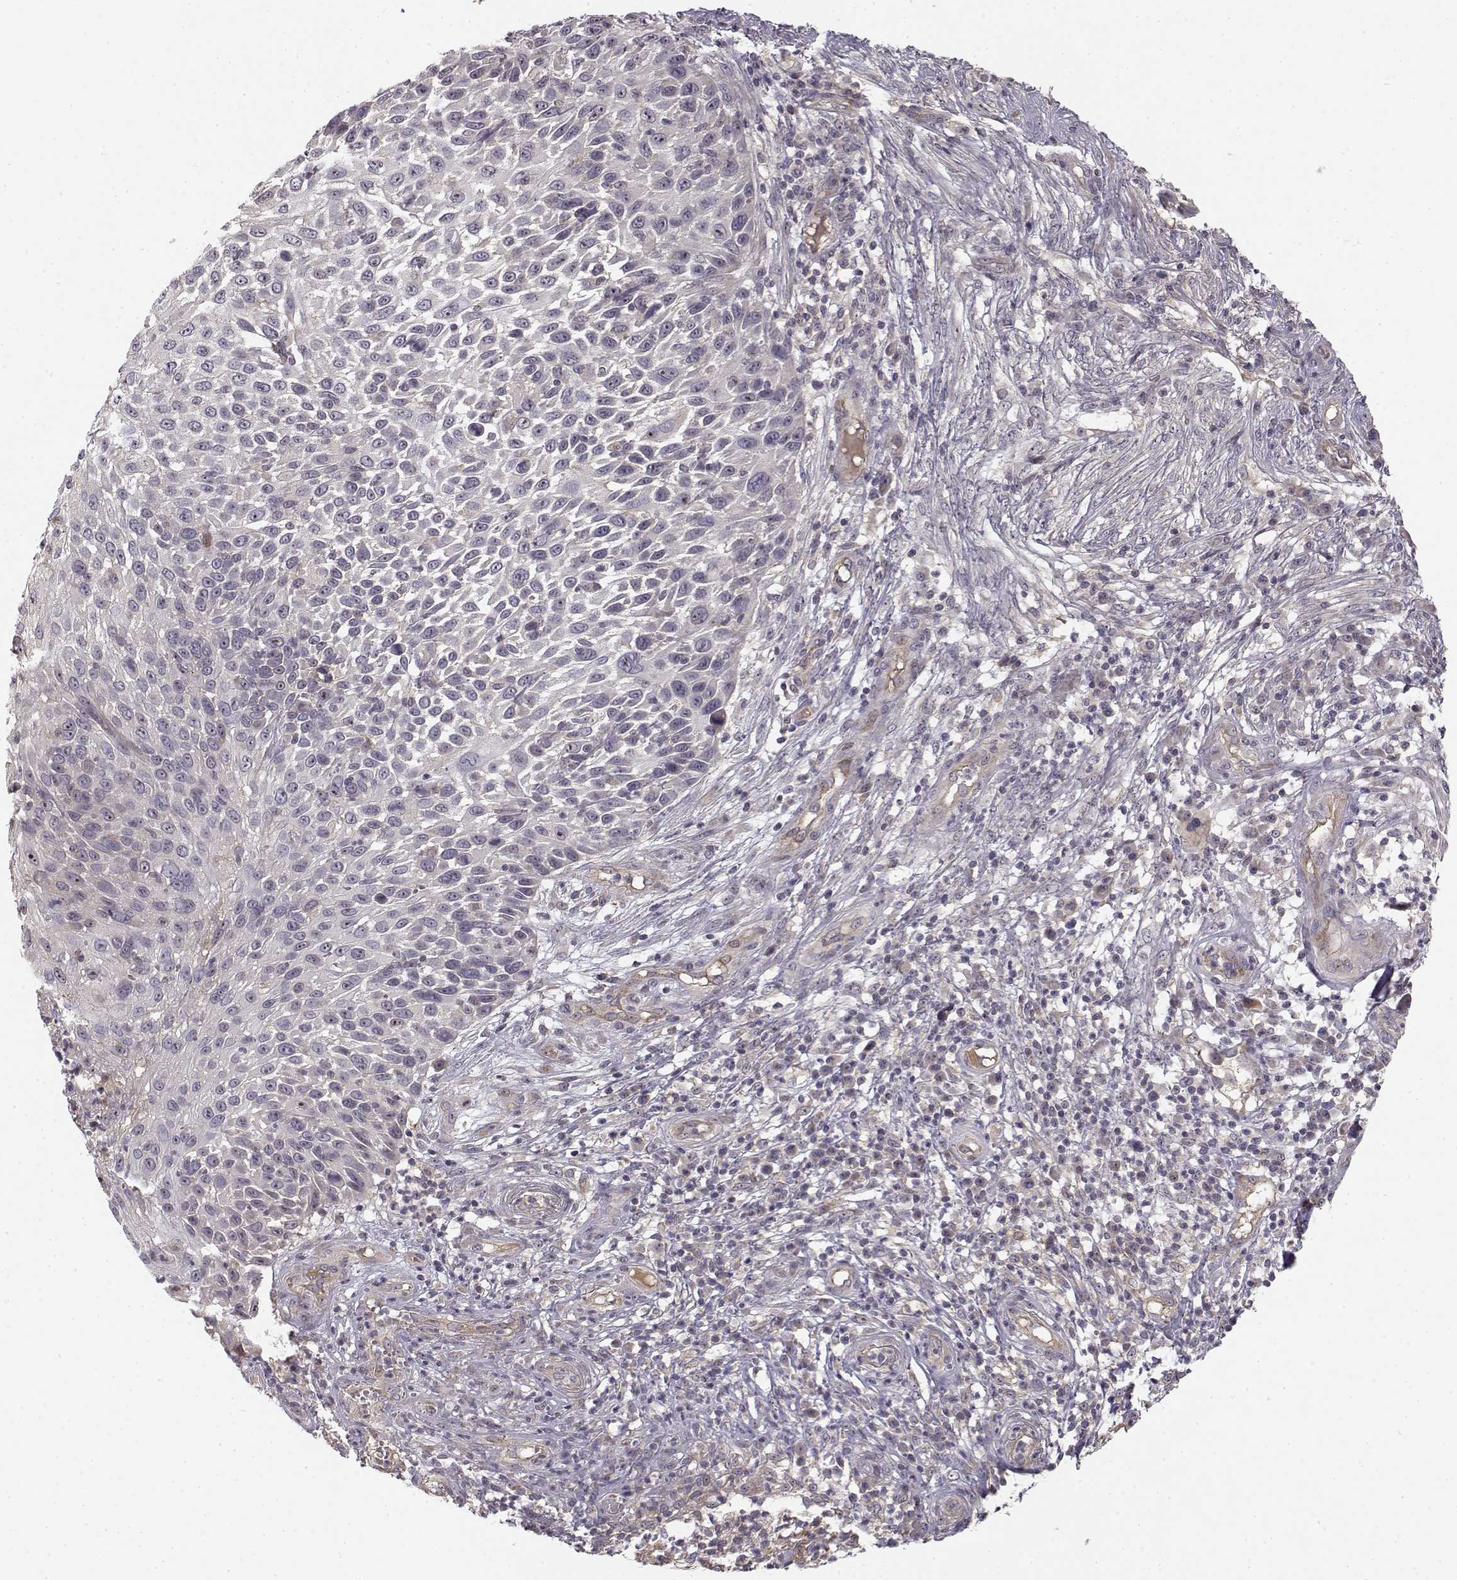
{"staining": {"intensity": "negative", "quantity": "none", "location": "none"}, "tissue": "skin cancer", "cell_type": "Tumor cells", "image_type": "cancer", "snomed": [{"axis": "morphology", "description": "Squamous cell carcinoma, NOS"}, {"axis": "topography", "description": "Skin"}], "caption": "Skin squamous cell carcinoma stained for a protein using immunohistochemistry (IHC) displays no staining tumor cells.", "gene": "MED12L", "patient": {"sex": "male", "age": 92}}